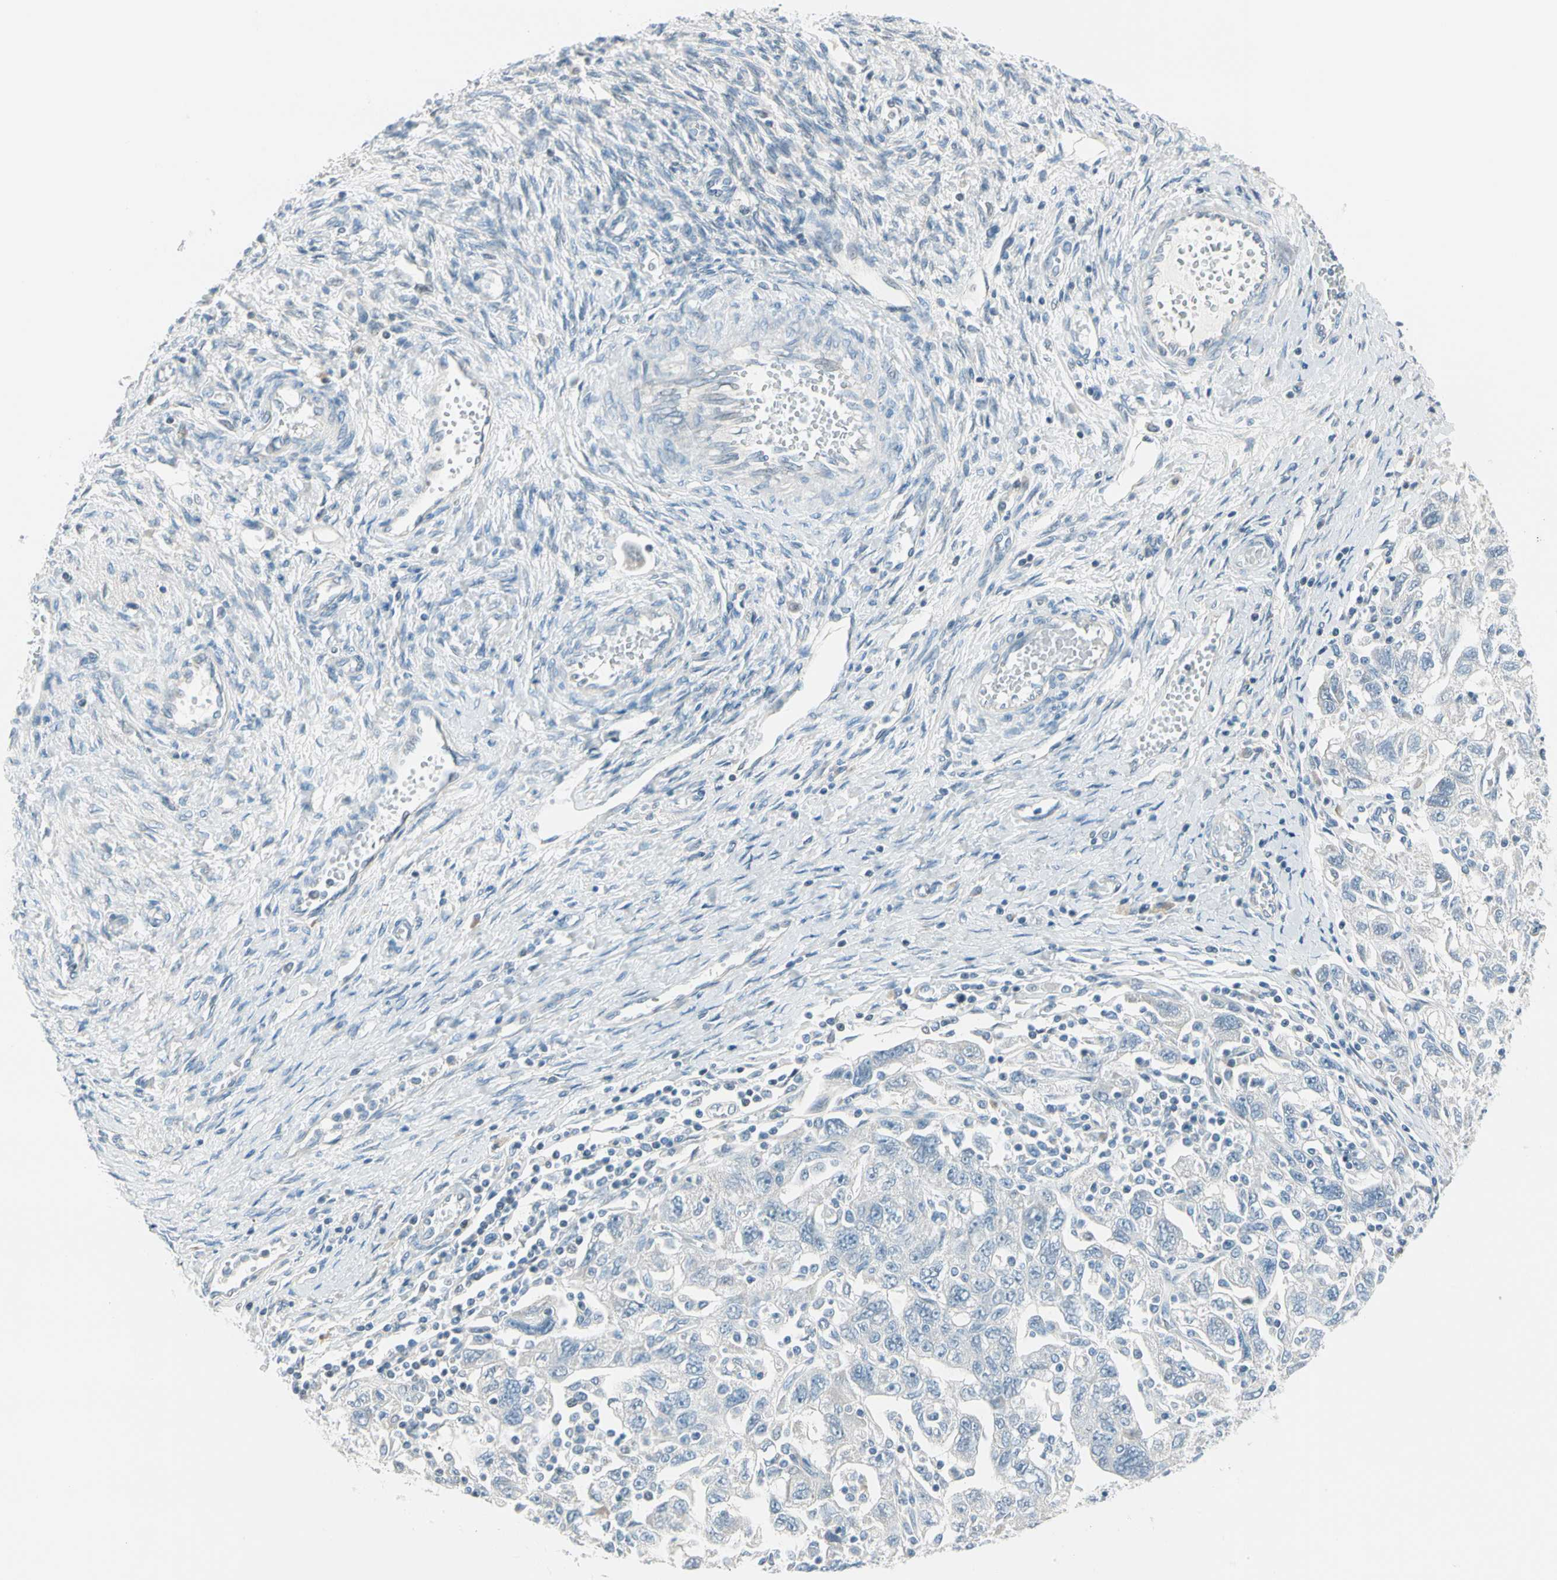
{"staining": {"intensity": "negative", "quantity": "none", "location": "none"}, "tissue": "ovarian cancer", "cell_type": "Tumor cells", "image_type": "cancer", "snomed": [{"axis": "morphology", "description": "Carcinoma, NOS"}, {"axis": "morphology", "description": "Cystadenocarcinoma, serous, NOS"}, {"axis": "topography", "description": "Ovary"}], "caption": "IHC micrograph of ovarian cancer stained for a protein (brown), which shows no staining in tumor cells.", "gene": "STK40", "patient": {"sex": "female", "age": 69}}